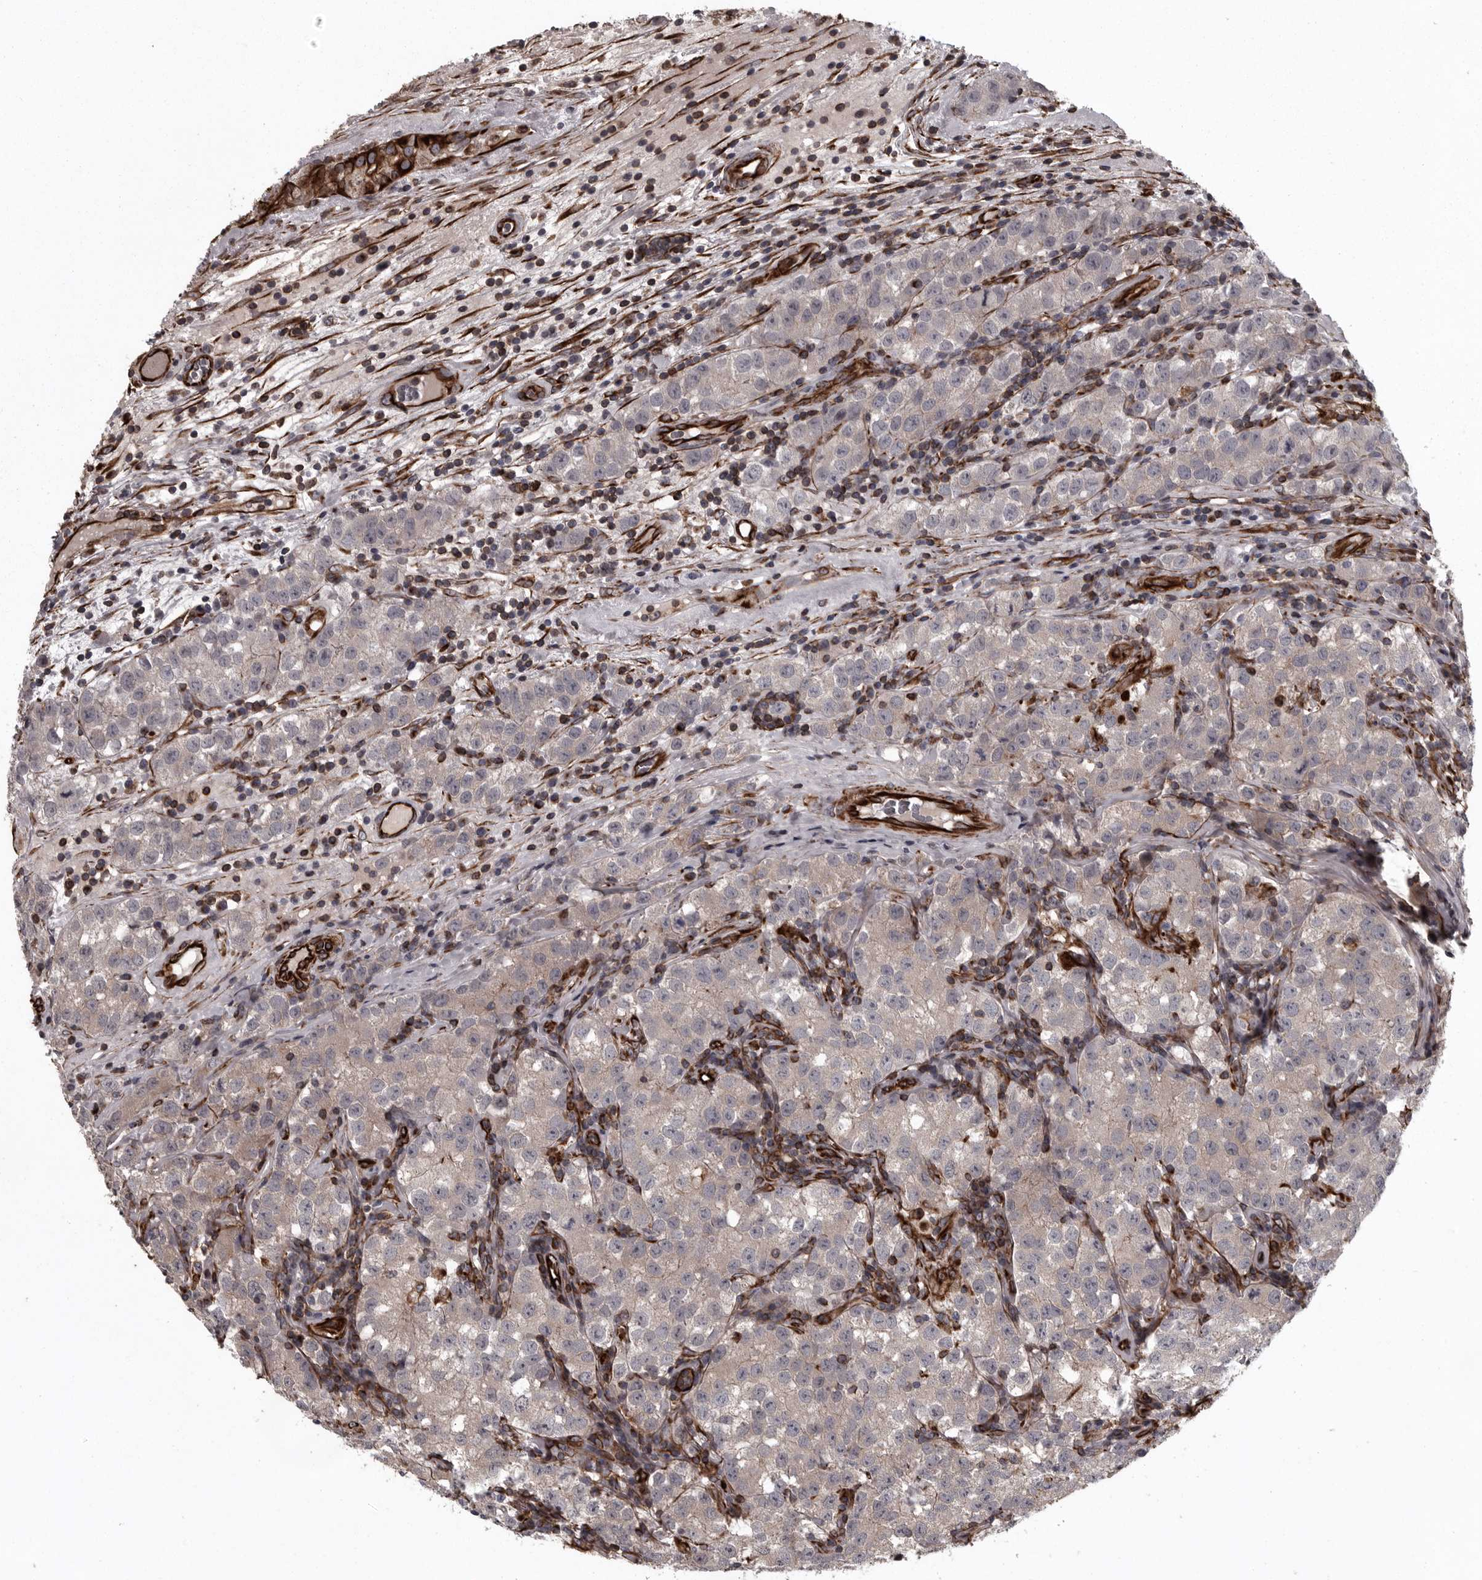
{"staining": {"intensity": "negative", "quantity": "none", "location": "none"}, "tissue": "testis cancer", "cell_type": "Tumor cells", "image_type": "cancer", "snomed": [{"axis": "morphology", "description": "Seminoma, NOS"}, {"axis": "morphology", "description": "Carcinoma, Embryonal, NOS"}, {"axis": "topography", "description": "Testis"}], "caption": "An image of human seminoma (testis) is negative for staining in tumor cells. The staining is performed using DAB brown chromogen with nuclei counter-stained in using hematoxylin.", "gene": "FAAP100", "patient": {"sex": "male", "age": 43}}